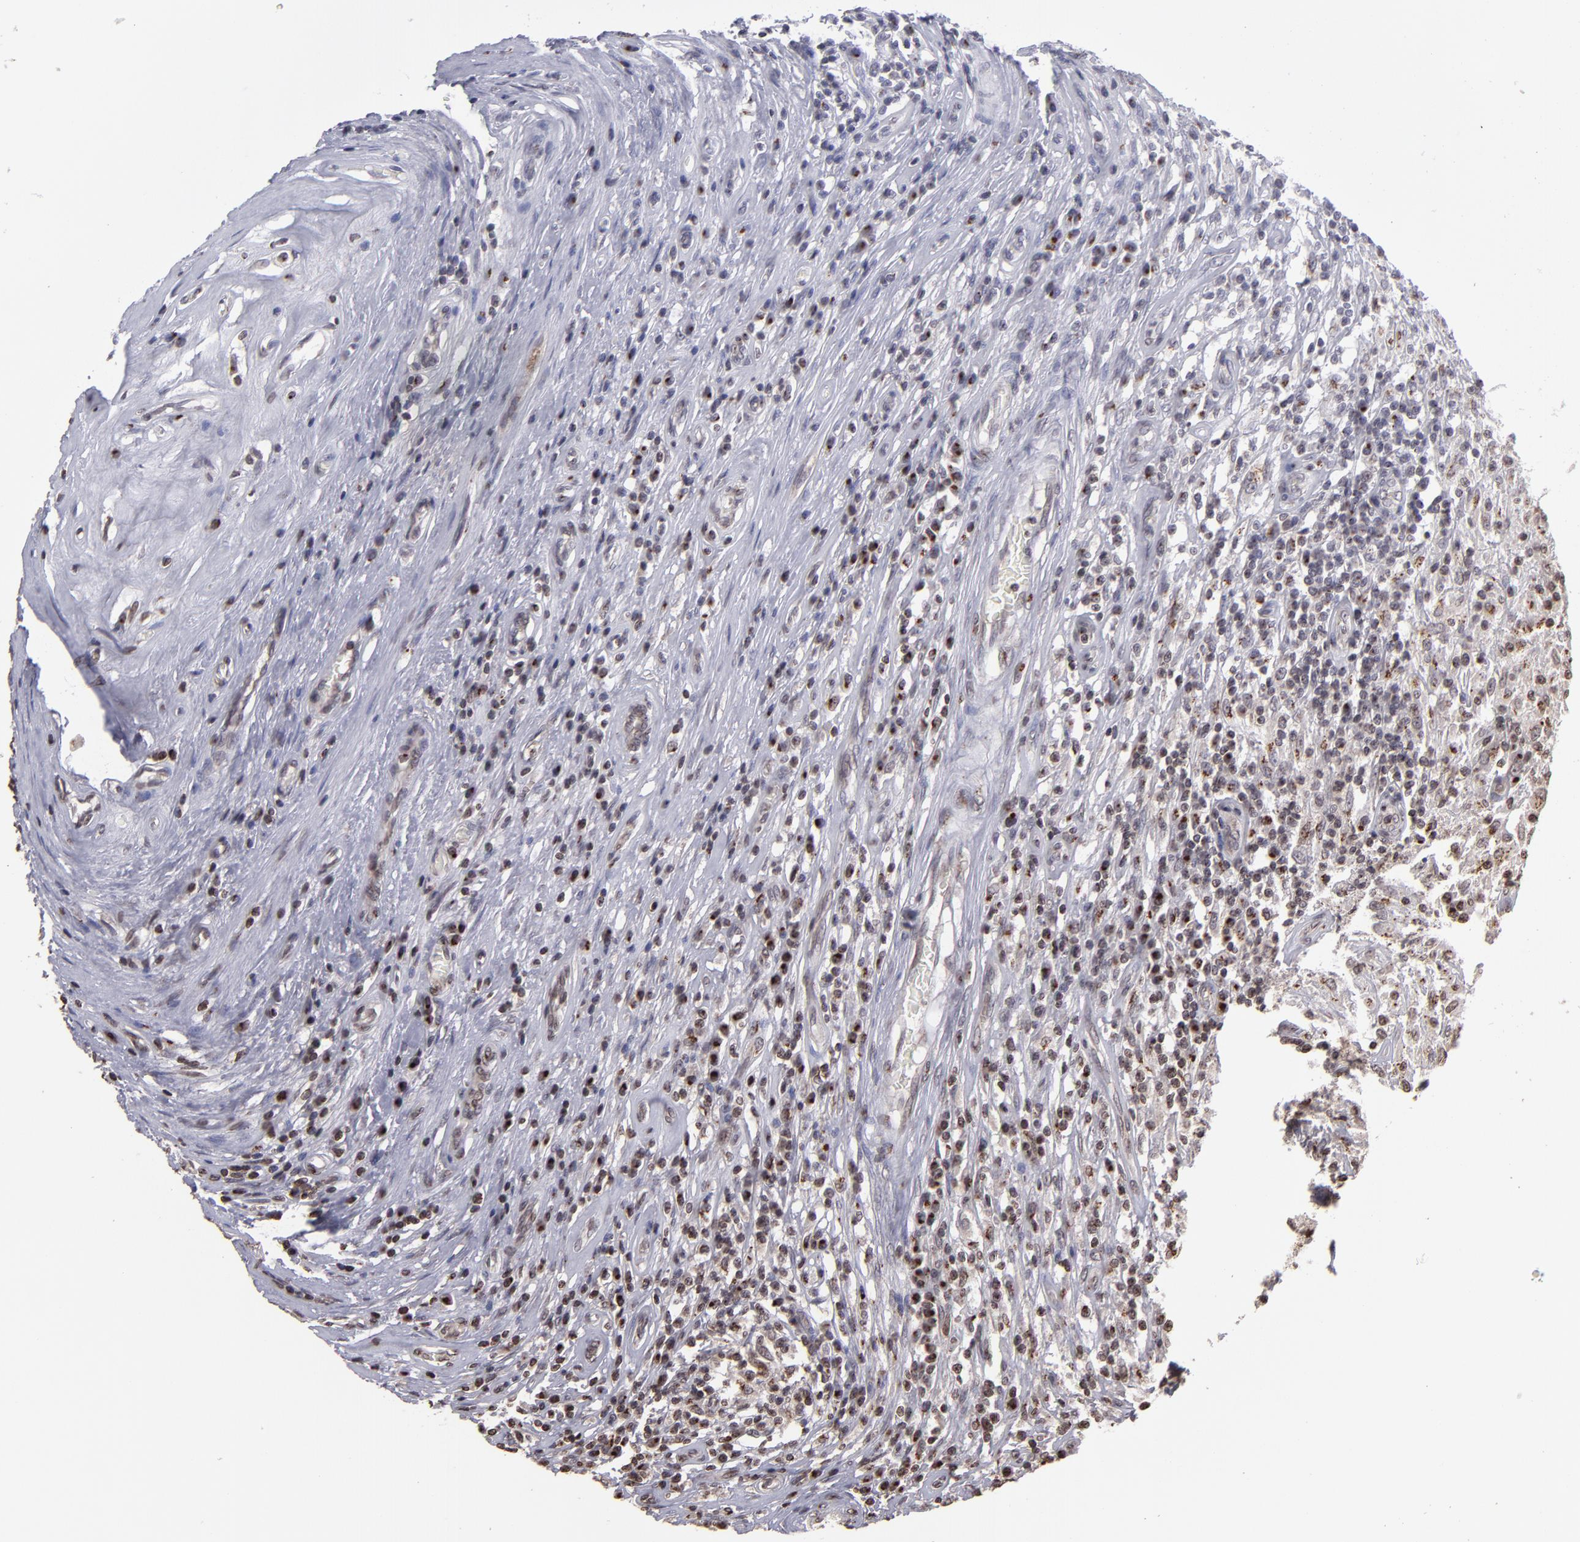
{"staining": {"intensity": "moderate", "quantity": ">75%", "location": "cytoplasmic/membranous,nuclear"}, "tissue": "testis cancer", "cell_type": "Tumor cells", "image_type": "cancer", "snomed": [{"axis": "morphology", "description": "Seminoma, NOS"}, {"axis": "topography", "description": "Testis"}], "caption": "Protein expression analysis of human testis cancer reveals moderate cytoplasmic/membranous and nuclear expression in approximately >75% of tumor cells.", "gene": "CSDC2", "patient": {"sex": "male", "age": 34}}